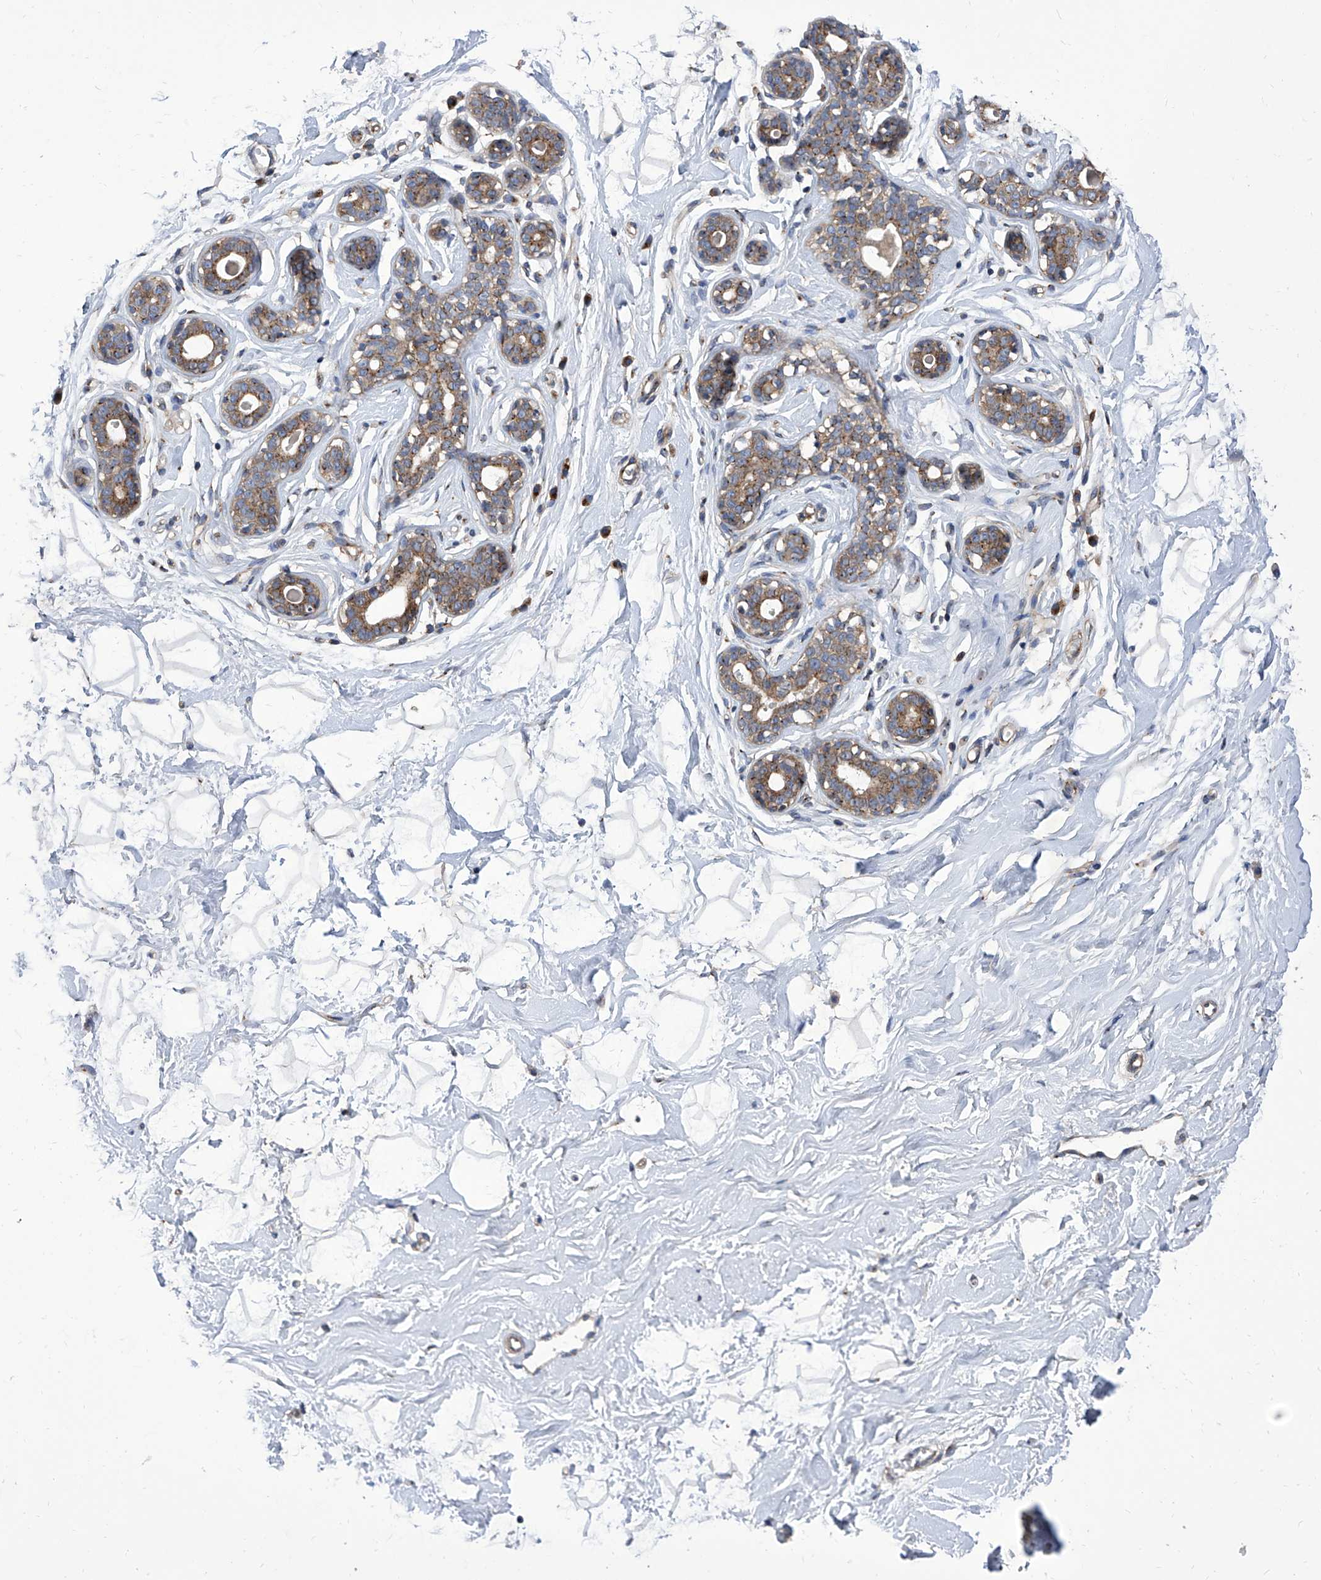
{"staining": {"intensity": "negative", "quantity": "none", "location": "none"}, "tissue": "breast", "cell_type": "Adipocytes", "image_type": "normal", "snomed": [{"axis": "morphology", "description": "Normal tissue, NOS"}, {"axis": "morphology", "description": "Adenoma, NOS"}, {"axis": "topography", "description": "Breast"}], "caption": "Adipocytes are negative for protein expression in normal human breast. The staining is performed using DAB brown chromogen with nuclei counter-stained in using hematoxylin.", "gene": "TJAP1", "patient": {"sex": "female", "age": 23}}